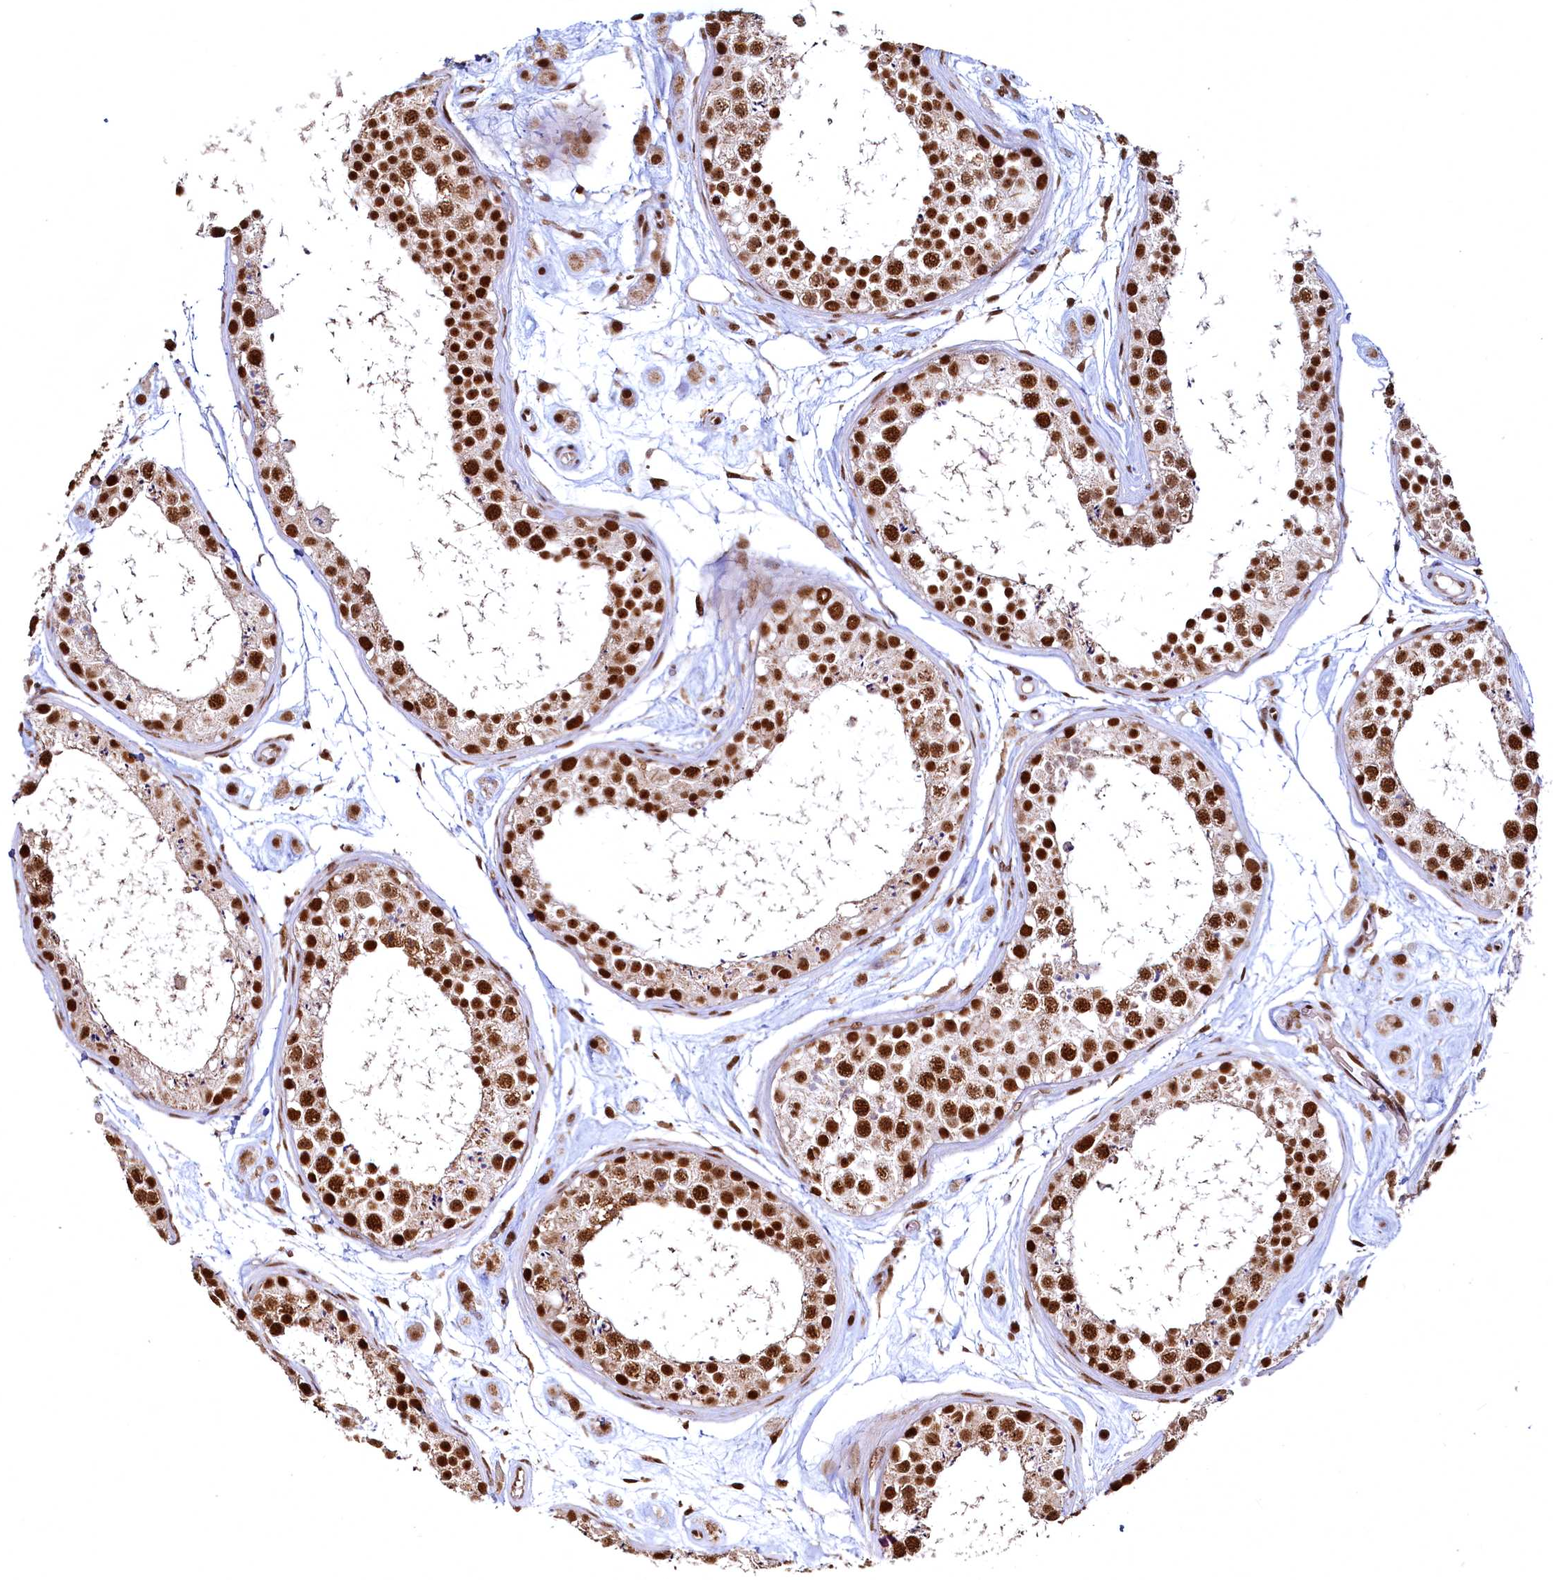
{"staining": {"intensity": "strong", "quantity": ">75%", "location": "nuclear"}, "tissue": "testis", "cell_type": "Cells in seminiferous ducts", "image_type": "normal", "snomed": [{"axis": "morphology", "description": "Normal tissue, NOS"}, {"axis": "topography", "description": "Testis"}], "caption": "Testis was stained to show a protein in brown. There is high levels of strong nuclear expression in approximately >75% of cells in seminiferous ducts. Using DAB (3,3'-diaminobenzidine) (brown) and hematoxylin (blue) stains, captured at high magnification using brightfield microscopy.", "gene": "RSRC2", "patient": {"sex": "male", "age": 25}}